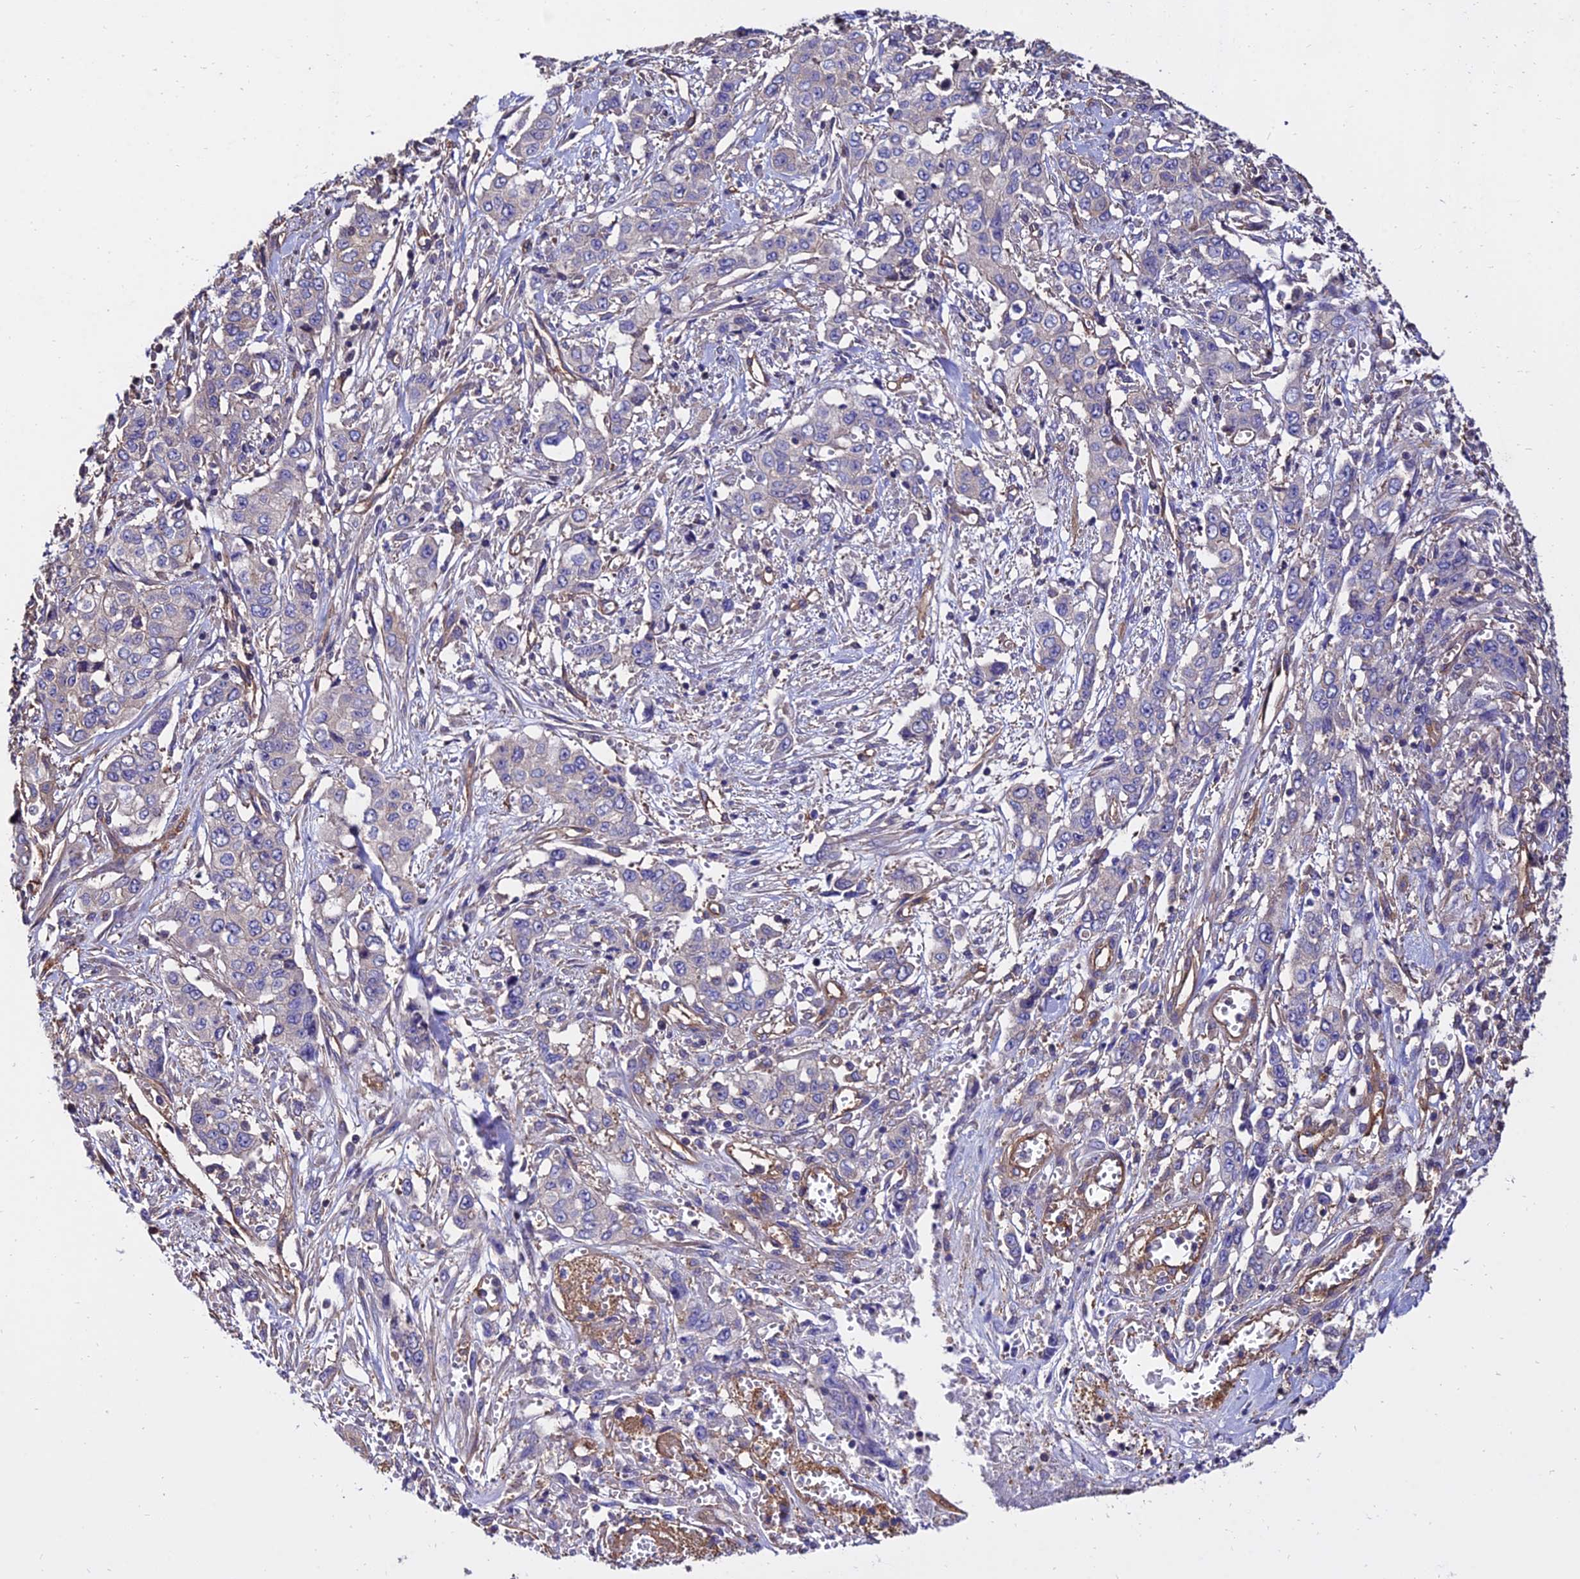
{"staining": {"intensity": "negative", "quantity": "none", "location": "none"}, "tissue": "stomach cancer", "cell_type": "Tumor cells", "image_type": "cancer", "snomed": [{"axis": "morphology", "description": "Normal tissue, NOS"}, {"axis": "morphology", "description": "Adenocarcinoma, NOS"}, {"axis": "topography", "description": "Stomach"}], "caption": "There is no significant staining in tumor cells of stomach cancer (adenocarcinoma).", "gene": "CALM2", "patient": {"sex": "female", "age": 64}}